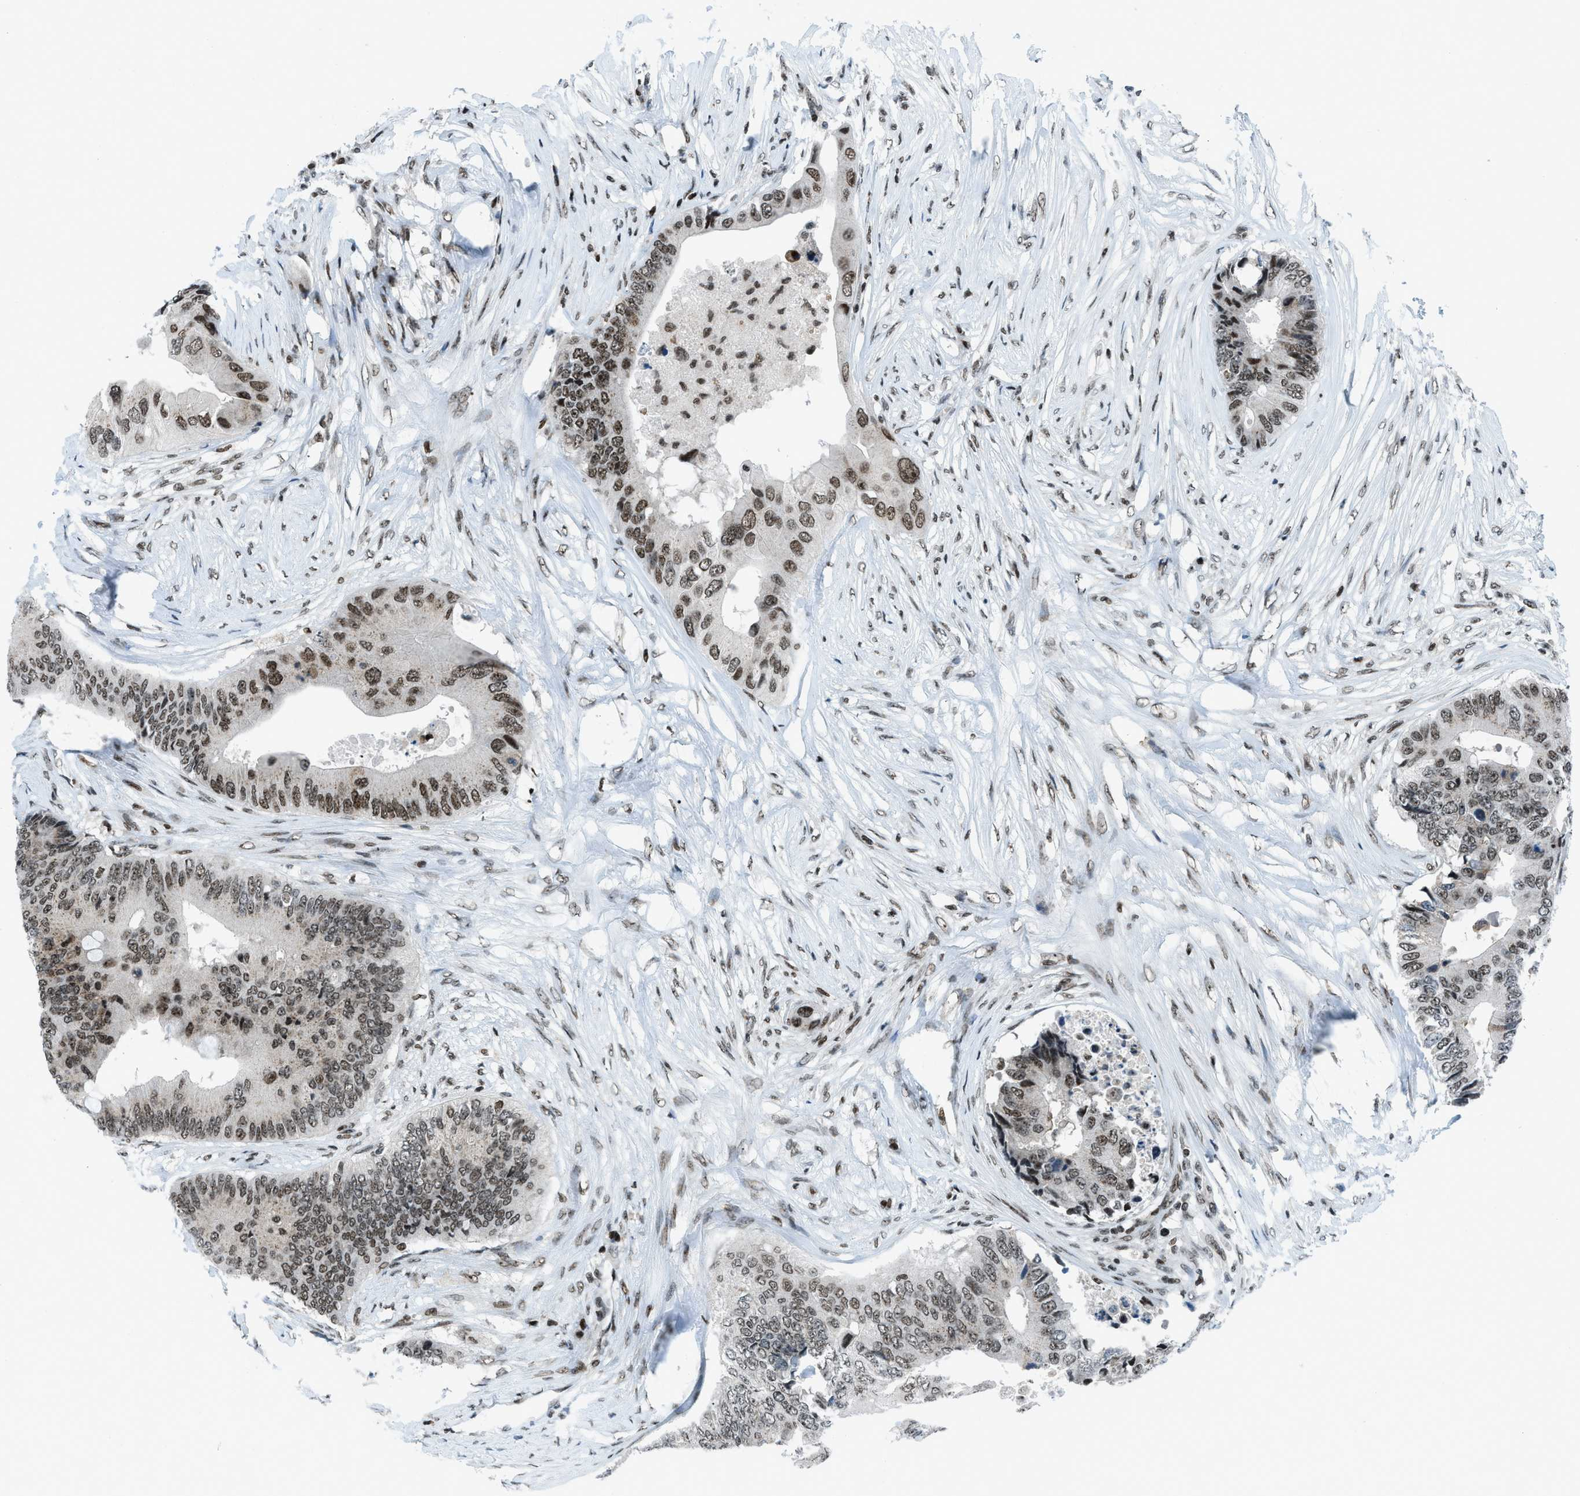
{"staining": {"intensity": "strong", "quantity": ">75%", "location": "nuclear"}, "tissue": "colorectal cancer", "cell_type": "Tumor cells", "image_type": "cancer", "snomed": [{"axis": "morphology", "description": "Adenocarcinoma, NOS"}, {"axis": "topography", "description": "Colon"}], "caption": "Human colorectal adenocarcinoma stained with a protein marker demonstrates strong staining in tumor cells.", "gene": "RAD51B", "patient": {"sex": "male", "age": 71}}